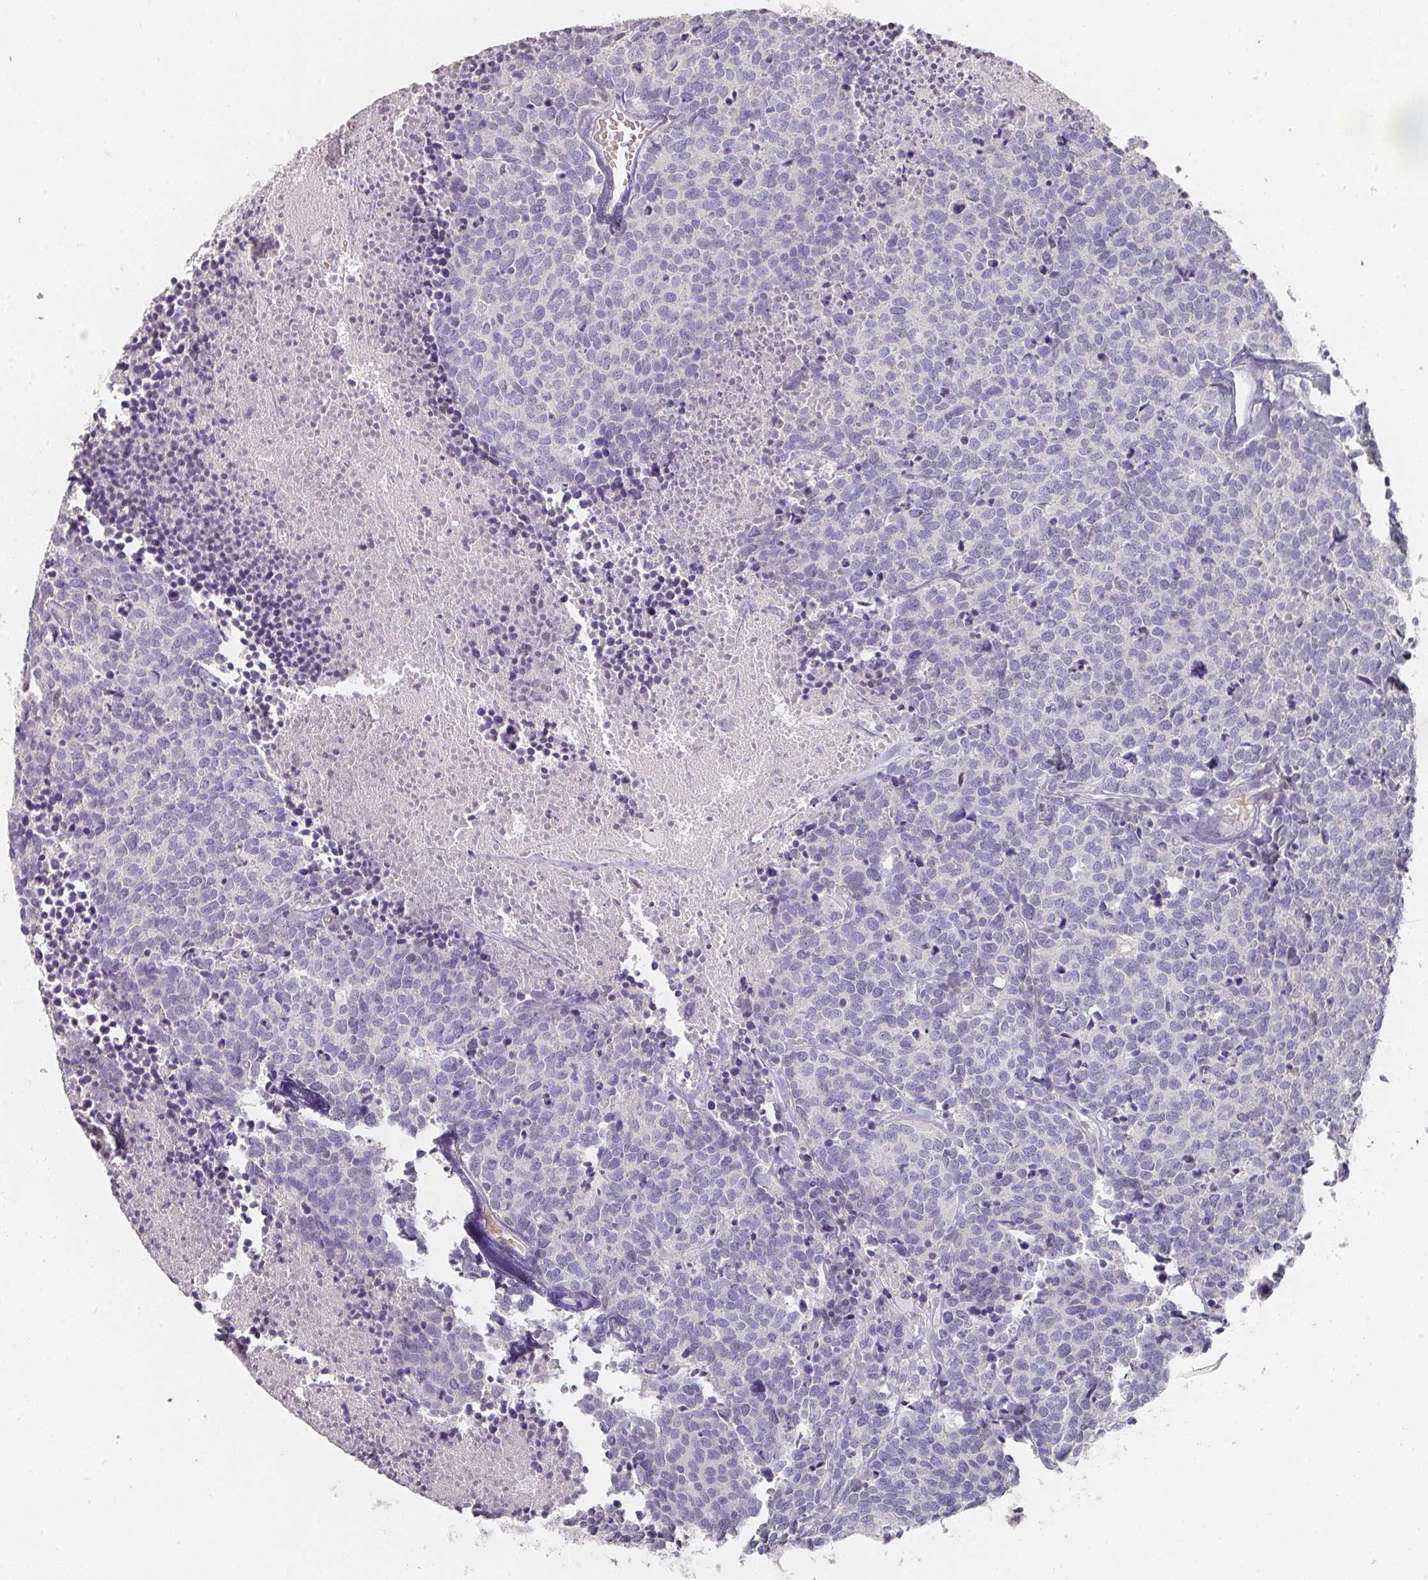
{"staining": {"intensity": "negative", "quantity": "none", "location": "none"}, "tissue": "carcinoid", "cell_type": "Tumor cells", "image_type": "cancer", "snomed": [{"axis": "morphology", "description": "Carcinoid, malignant, NOS"}, {"axis": "topography", "description": "Skin"}], "caption": "This histopathology image is of carcinoid (malignant) stained with immunohistochemistry to label a protein in brown with the nuclei are counter-stained blue. There is no staining in tumor cells. Brightfield microscopy of IHC stained with DAB (brown) and hematoxylin (blue), captured at high magnification.", "gene": "SHISA2", "patient": {"sex": "female", "age": 79}}